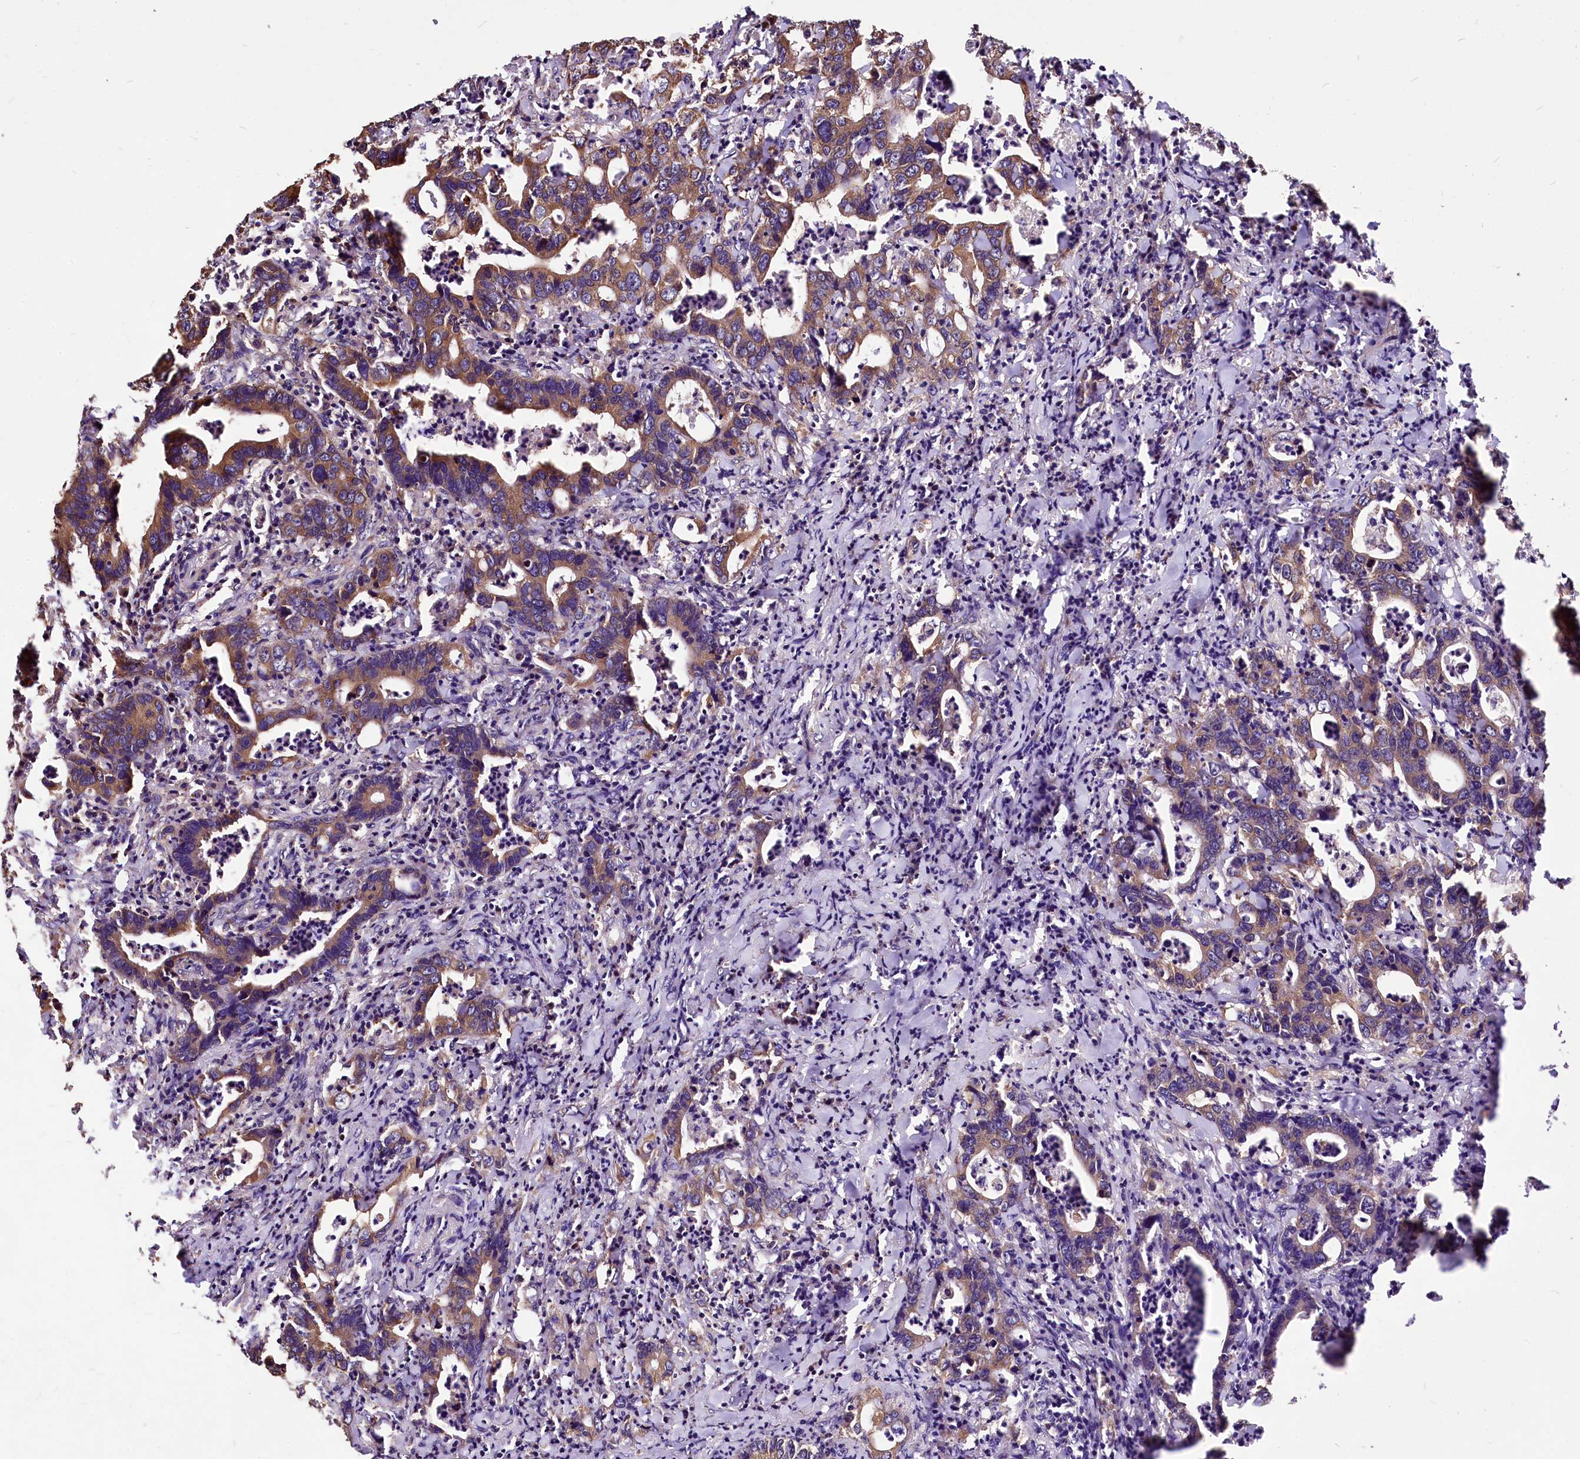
{"staining": {"intensity": "moderate", "quantity": "25%-75%", "location": "cytoplasmic/membranous"}, "tissue": "colorectal cancer", "cell_type": "Tumor cells", "image_type": "cancer", "snomed": [{"axis": "morphology", "description": "Adenocarcinoma, NOS"}, {"axis": "topography", "description": "Colon"}], "caption": "Moderate cytoplasmic/membranous positivity is appreciated in about 25%-75% of tumor cells in colorectal adenocarcinoma. The staining is performed using DAB (3,3'-diaminobenzidine) brown chromogen to label protein expression. The nuclei are counter-stained blue using hematoxylin.", "gene": "LRSAM1", "patient": {"sex": "female", "age": 75}}